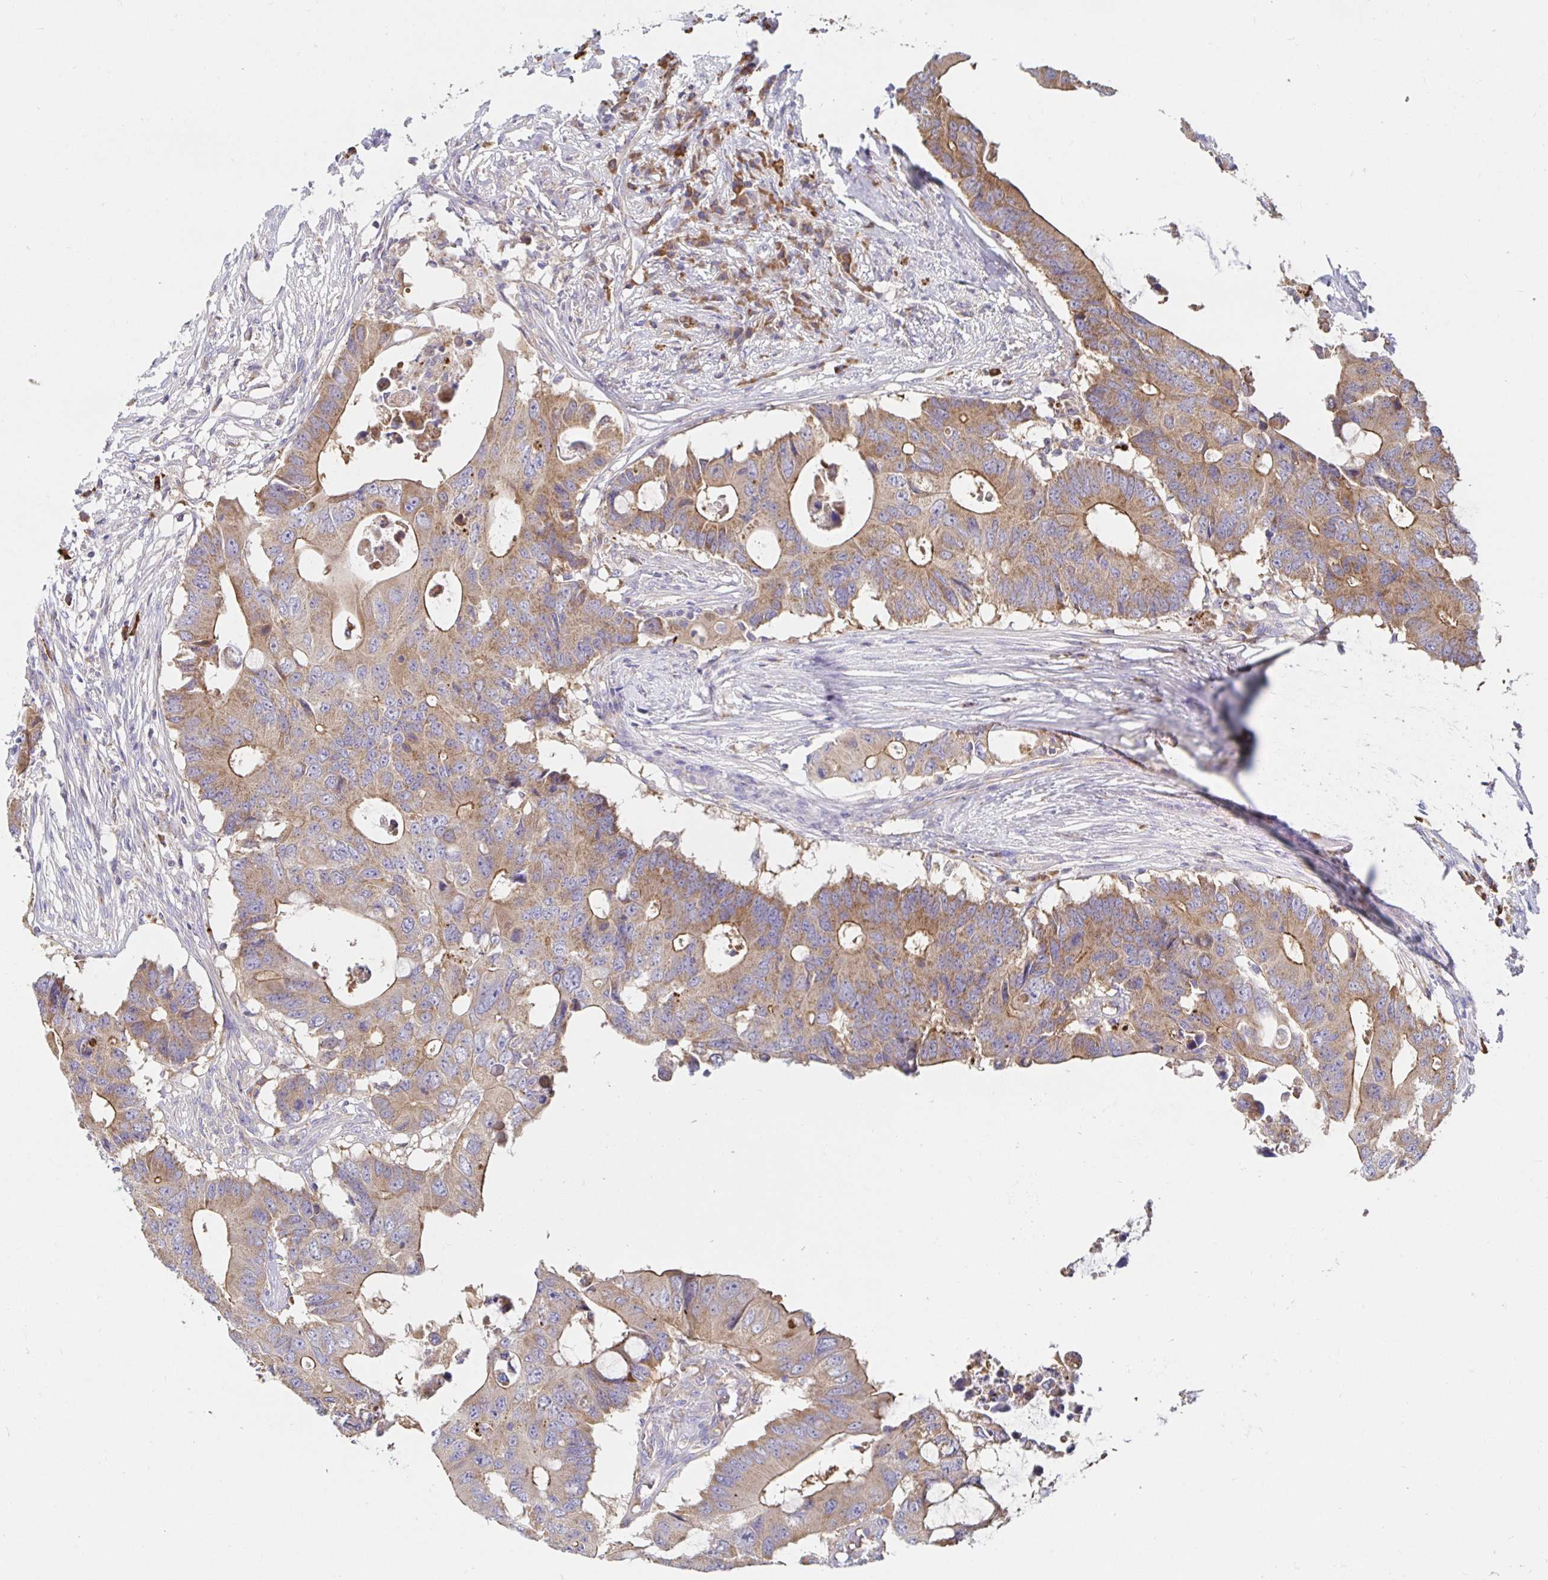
{"staining": {"intensity": "moderate", "quantity": ">75%", "location": "cytoplasmic/membranous"}, "tissue": "colorectal cancer", "cell_type": "Tumor cells", "image_type": "cancer", "snomed": [{"axis": "morphology", "description": "Adenocarcinoma, NOS"}, {"axis": "topography", "description": "Colon"}], "caption": "About >75% of tumor cells in colorectal adenocarcinoma show moderate cytoplasmic/membranous protein positivity as visualized by brown immunohistochemical staining.", "gene": "PRDX3", "patient": {"sex": "male", "age": 71}}